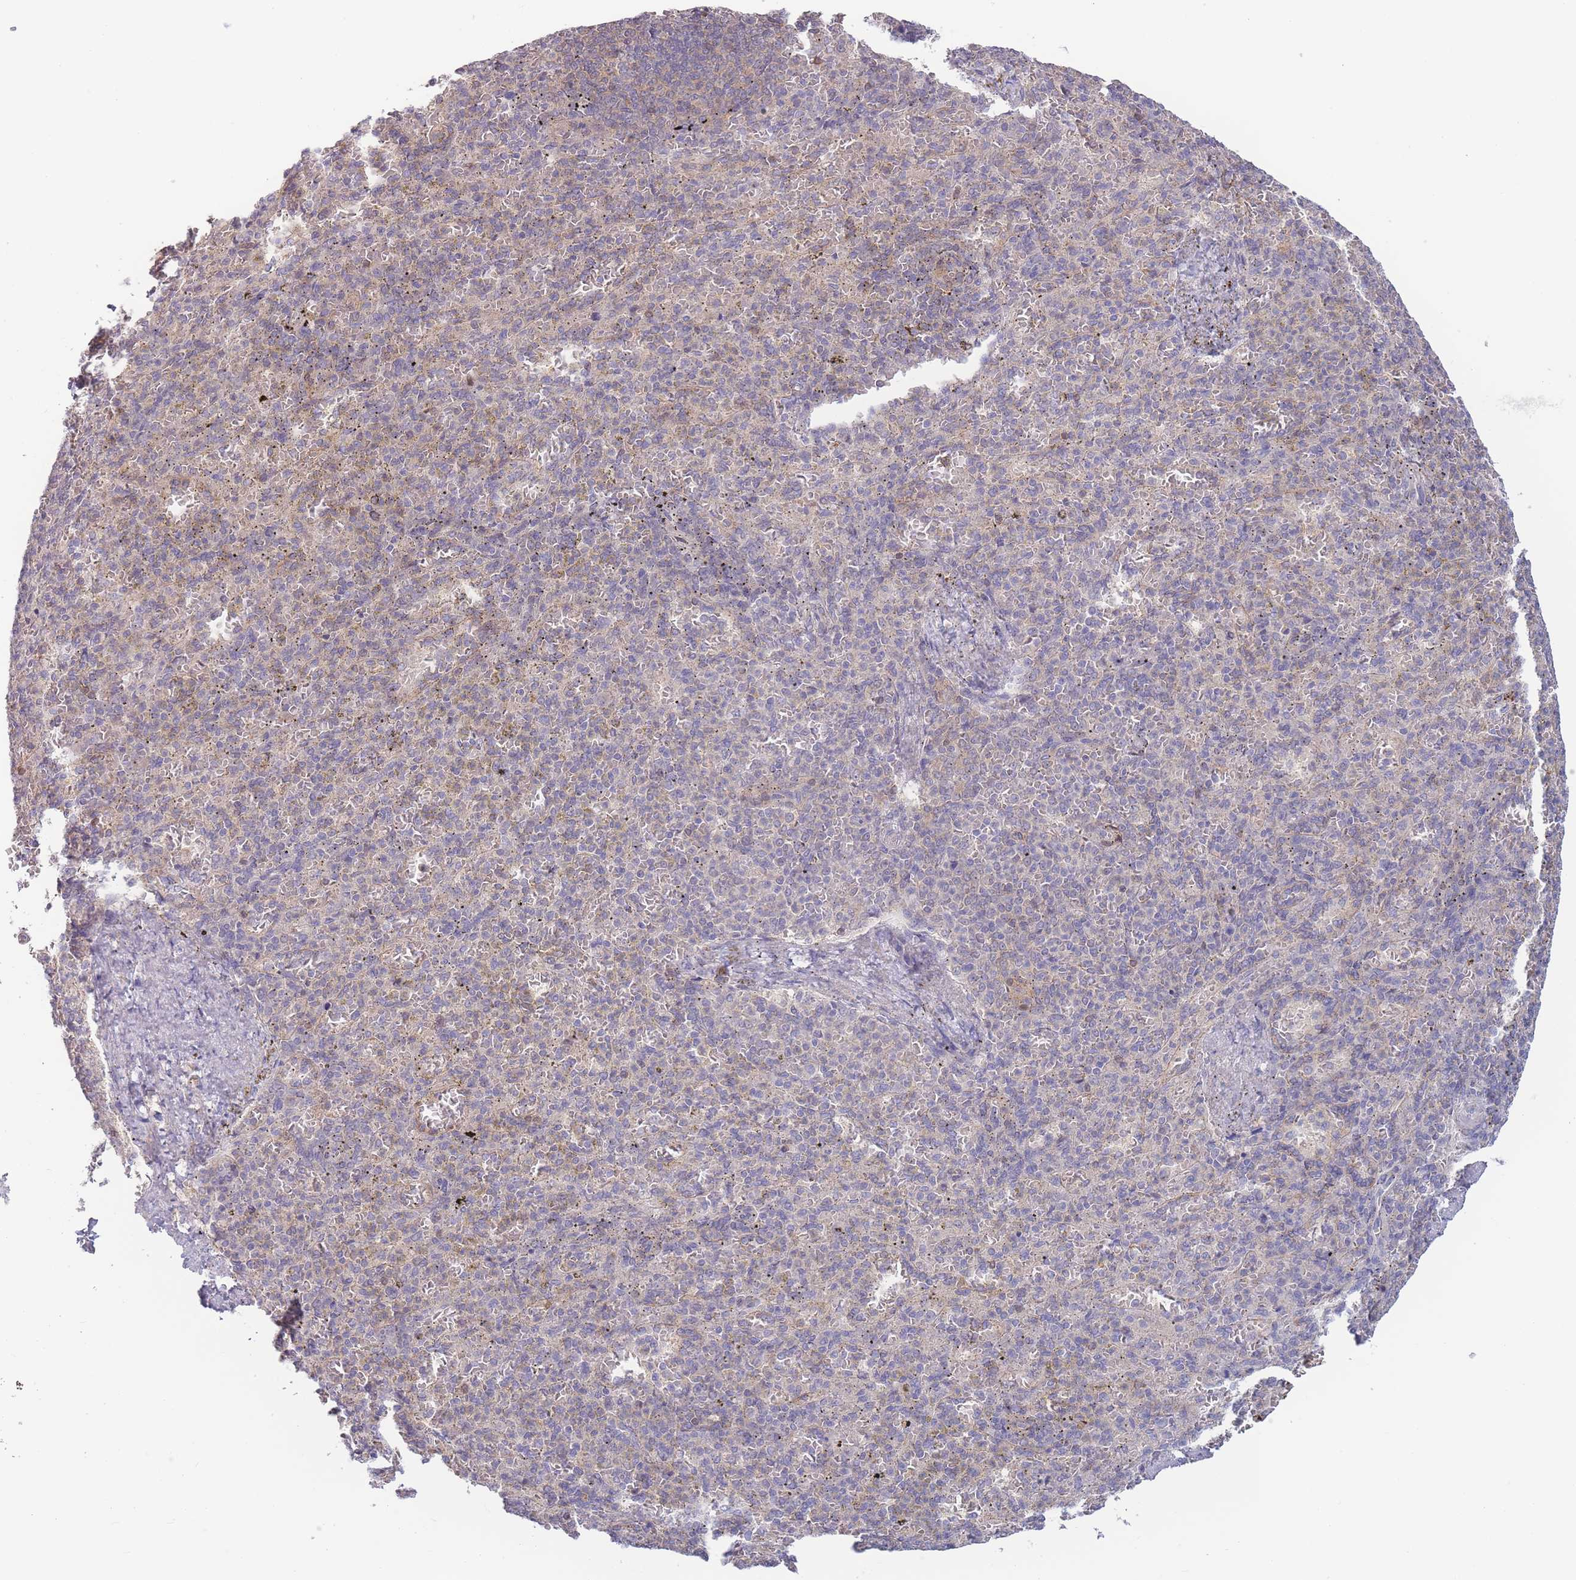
{"staining": {"intensity": "weak", "quantity": "<25%", "location": "cytoplasmic/membranous"}, "tissue": "spleen", "cell_type": "Cells in red pulp", "image_type": "normal", "snomed": [{"axis": "morphology", "description": "Normal tissue, NOS"}, {"axis": "topography", "description": "Spleen"}], "caption": "An image of spleen stained for a protein demonstrates no brown staining in cells in red pulp. Brightfield microscopy of immunohistochemistry stained with DAB (brown) and hematoxylin (blue), captured at high magnification.", "gene": "SPHKAP", "patient": {"sex": "female", "age": 74}}